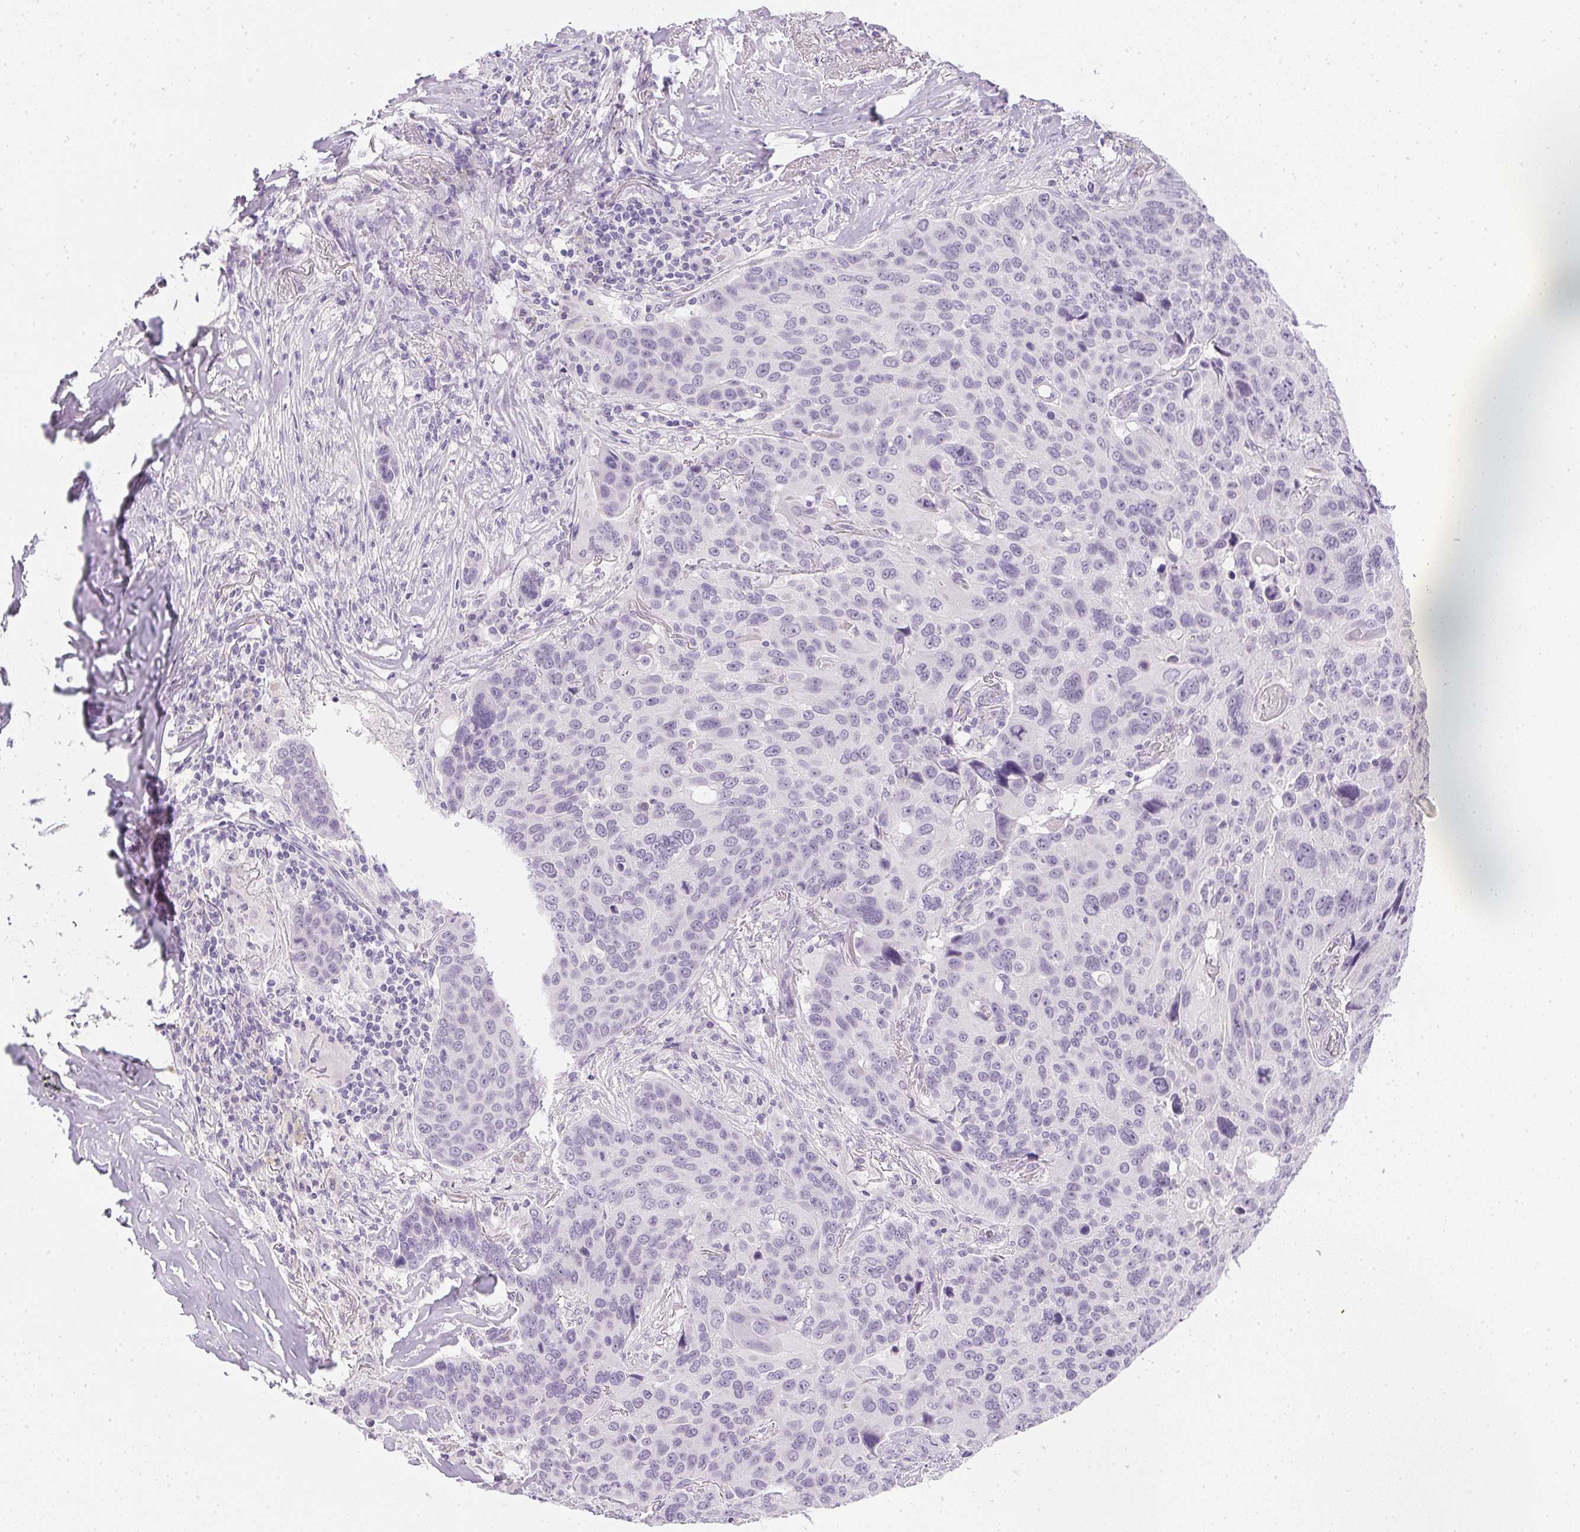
{"staining": {"intensity": "negative", "quantity": "none", "location": "none"}, "tissue": "lung cancer", "cell_type": "Tumor cells", "image_type": "cancer", "snomed": [{"axis": "morphology", "description": "Squamous cell carcinoma, NOS"}, {"axis": "topography", "description": "Lung"}], "caption": "DAB (3,3'-diaminobenzidine) immunohistochemical staining of lung cancer (squamous cell carcinoma) reveals no significant expression in tumor cells.", "gene": "PPY", "patient": {"sex": "male", "age": 68}}